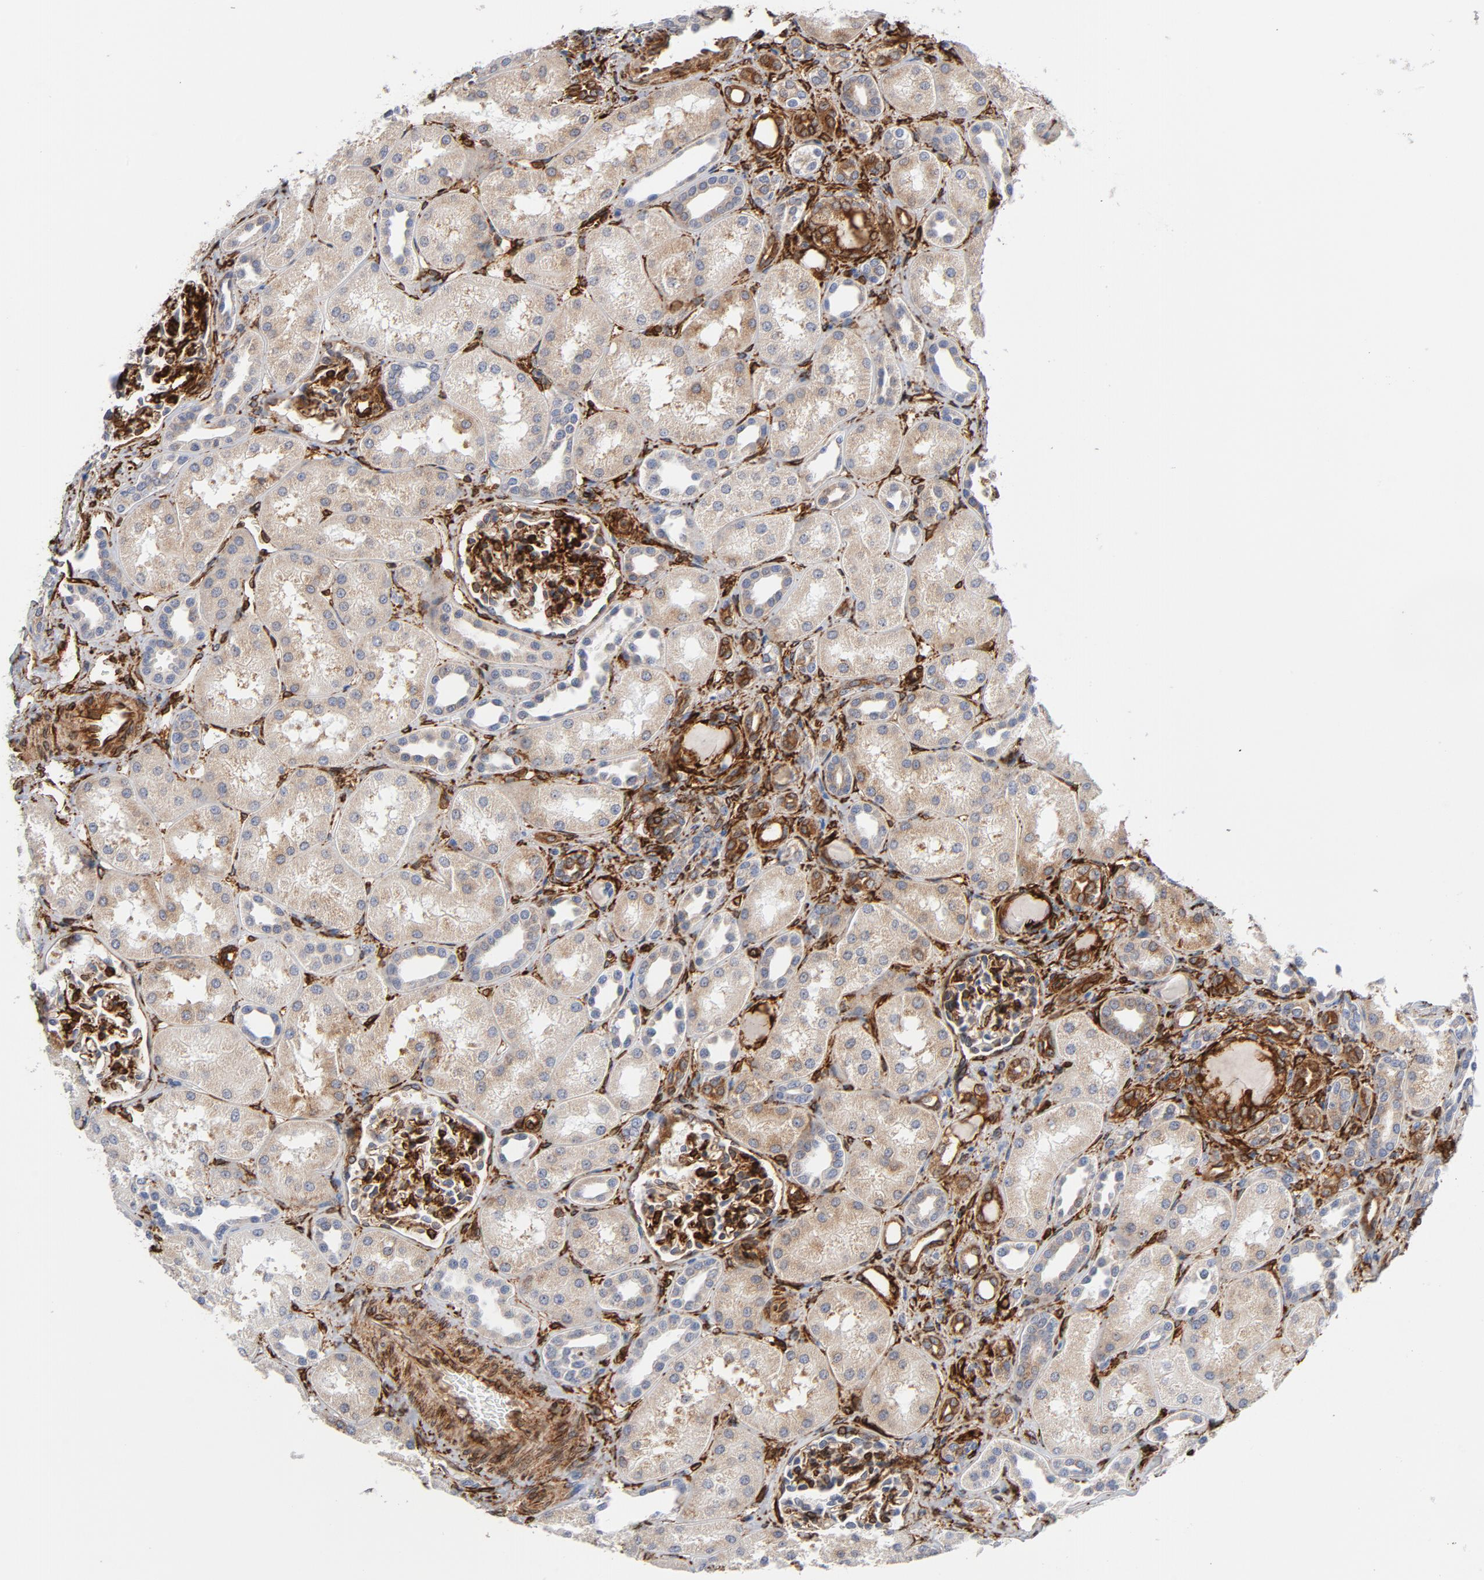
{"staining": {"intensity": "strong", "quantity": ">75%", "location": "cytoplasmic/membranous"}, "tissue": "kidney", "cell_type": "Cells in glomeruli", "image_type": "normal", "snomed": [{"axis": "morphology", "description": "Normal tissue, NOS"}, {"axis": "topography", "description": "Kidney"}], "caption": "This is an image of IHC staining of benign kidney, which shows strong staining in the cytoplasmic/membranous of cells in glomeruli.", "gene": "SERPINH1", "patient": {"sex": "male", "age": 7}}